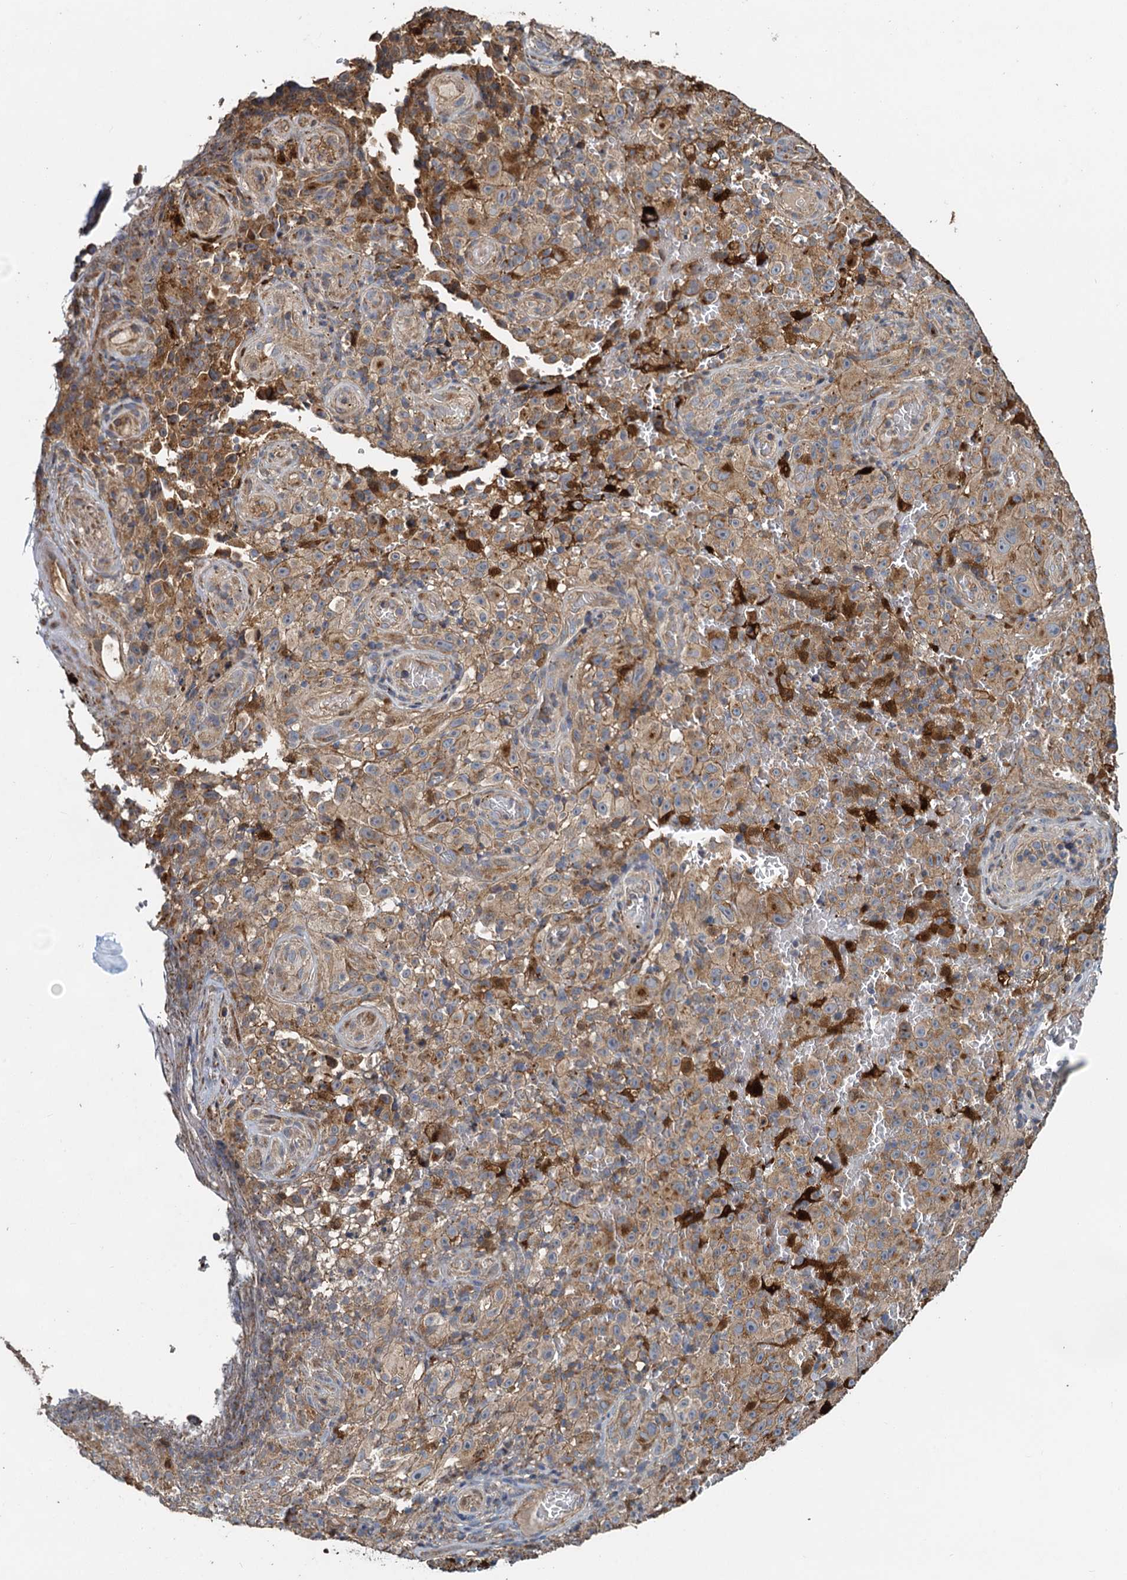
{"staining": {"intensity": "moderate", "quantity": ">75%", "location": "cytoplasmic/membranous"}, "tissue": "melanoma", "cell_type": "Tumor cells", "image_type": "cancer", "snomed": [{"axis": "morphology", "description": "Malignant melanoma, NOS"}, {"axis": "topography", "description": "Skin"}], "caption": "Melanoma stained with a protein marker reveals moderate staining in tumor cells.", "gene": "SDS", "patient": {"sex": "female", "age": 82}}